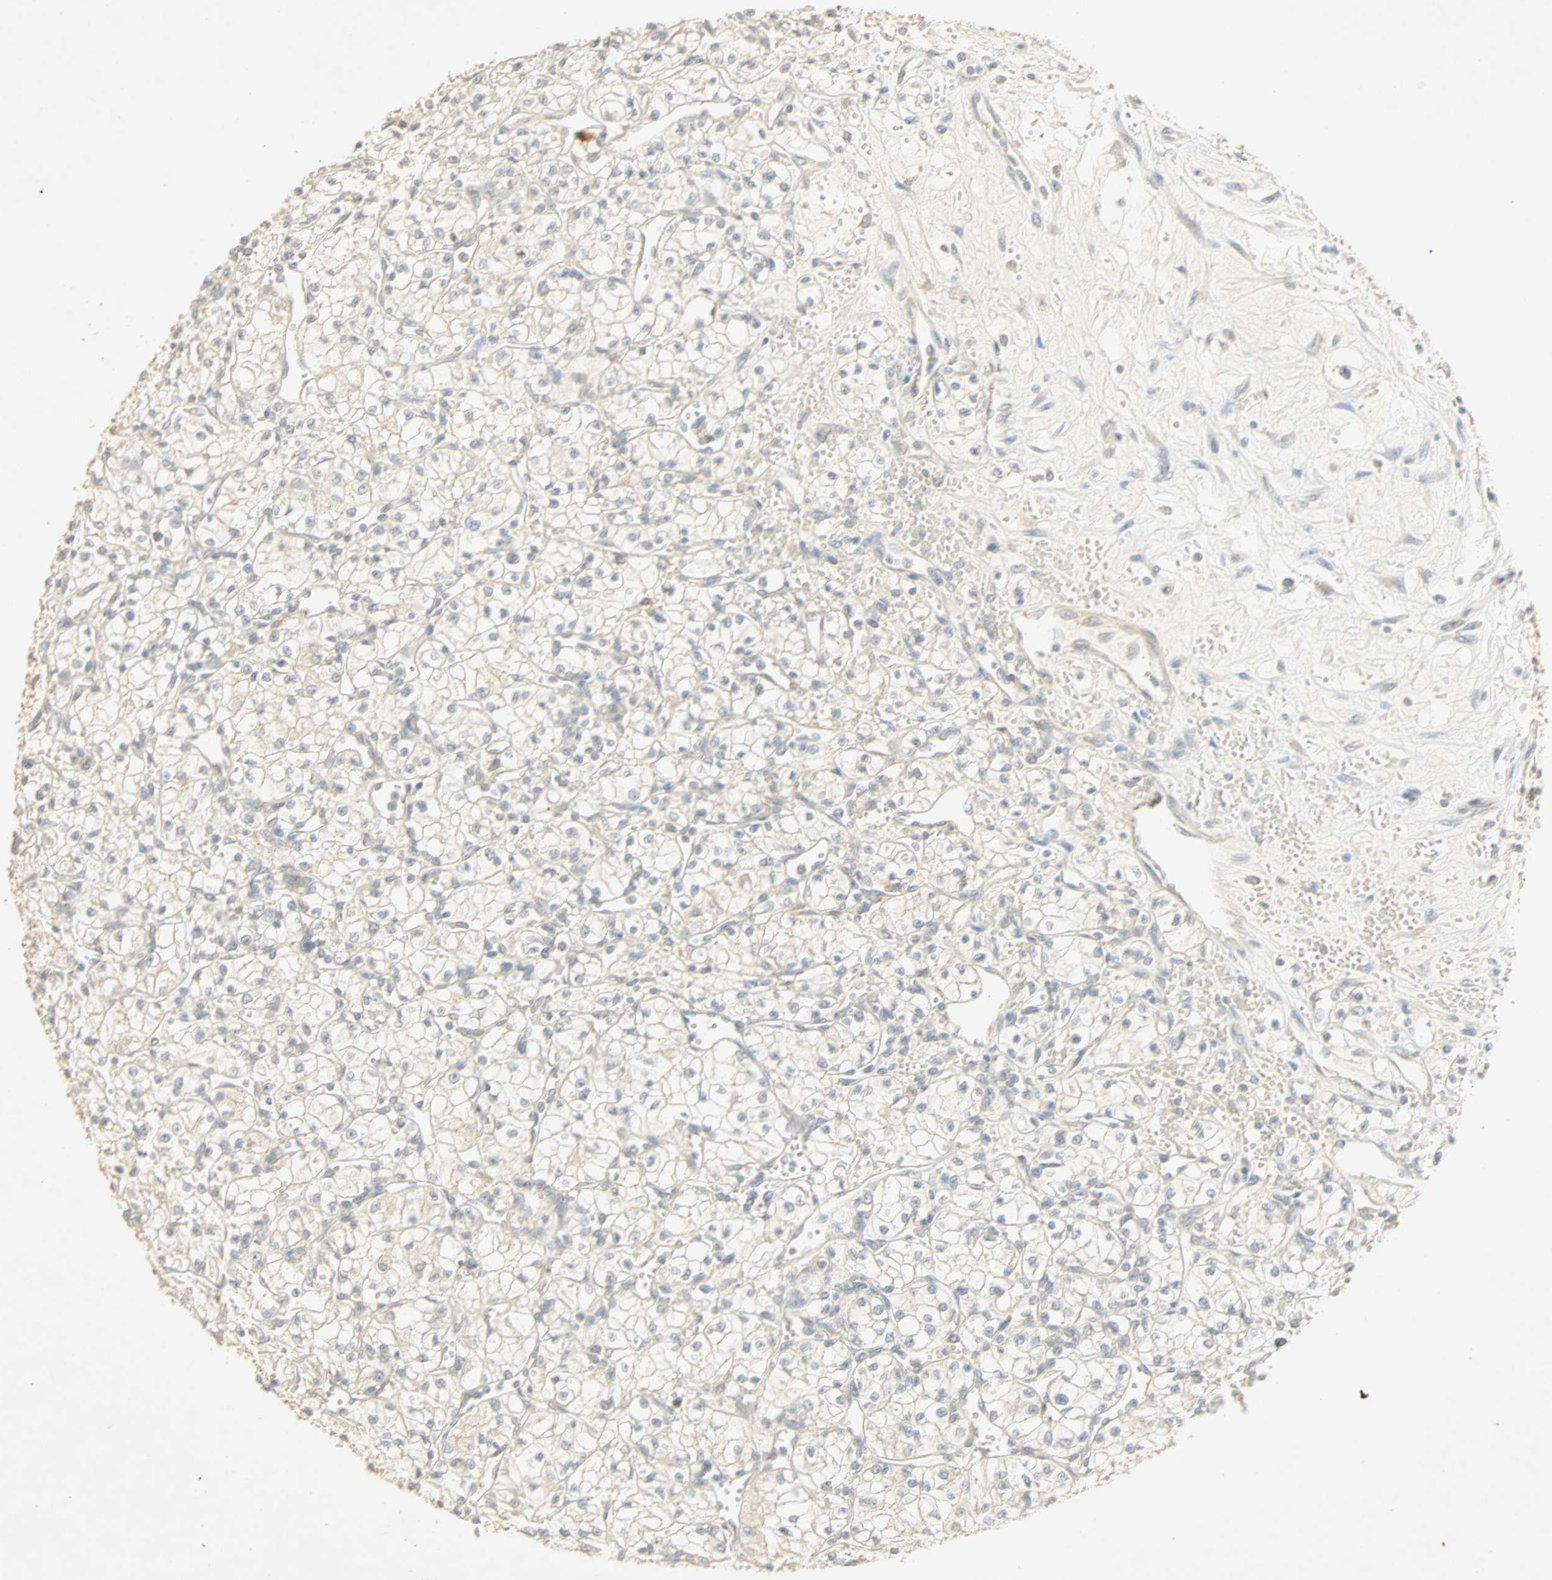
{"staining": {"intensity": "negative", "quantity": "none", "location": "none"}, "tissue": "renal cancer", "cell_type": "Tumor cells", "image_type": "cancer", "snomed": [{"axis": "morphology", "description": "Normal tissue, NOS"}, {"axis": "morphology", "description": "Adenocarcinoma, NOS"}, {"axis": "topography", "description": "Kidney"}], "caption": "DAB (3,3'-diaminobenzidine) immunohistochemical staining of adenocarcinoma (renal) exhibits no significant positivity in tumor cells.", "gene": "SELENBP1", "patient": {"sex": "male", "age": 59}}